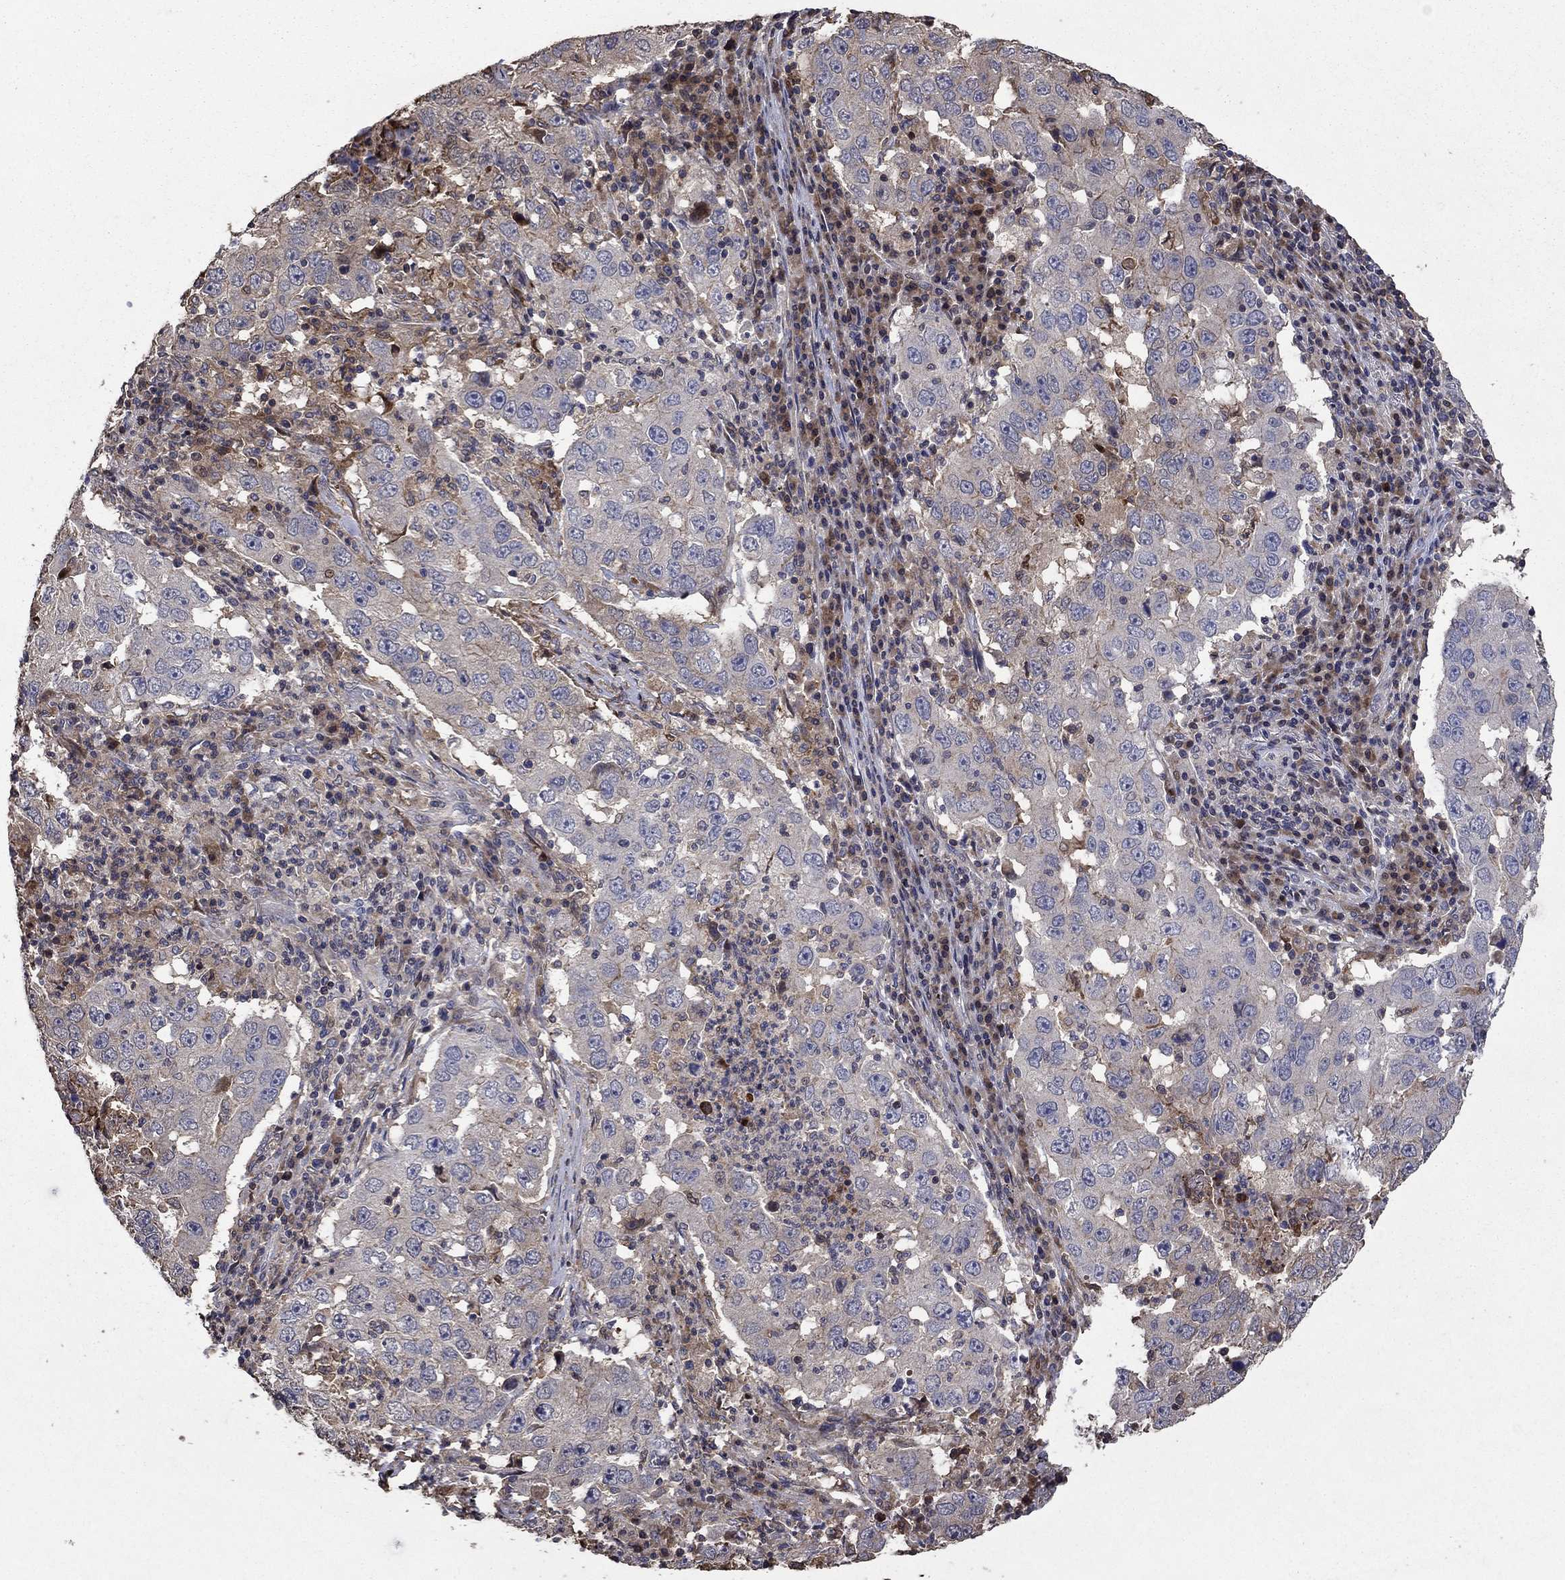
{"staining": {"intensity": "negative", "quantity": "none", "location": "none"}, "tissue": "lung cancer", "cell_type": "Tumor cells", "image_type": "cancer", "snomed": [{"axis": "morphology", "description": "Adenocarcinoma, NOS"}, {"axis": "topography", "description": "Lung"}], "caption": "Lung adenocarcinoma was stained to show a protein in brown. There is no significant staining in tumor cells. (Immunohistochemistry (ihc), brightfield microscopy, high magnification).", "gene": "DVL1", "patient": {"sex": "male", "age": 73}}